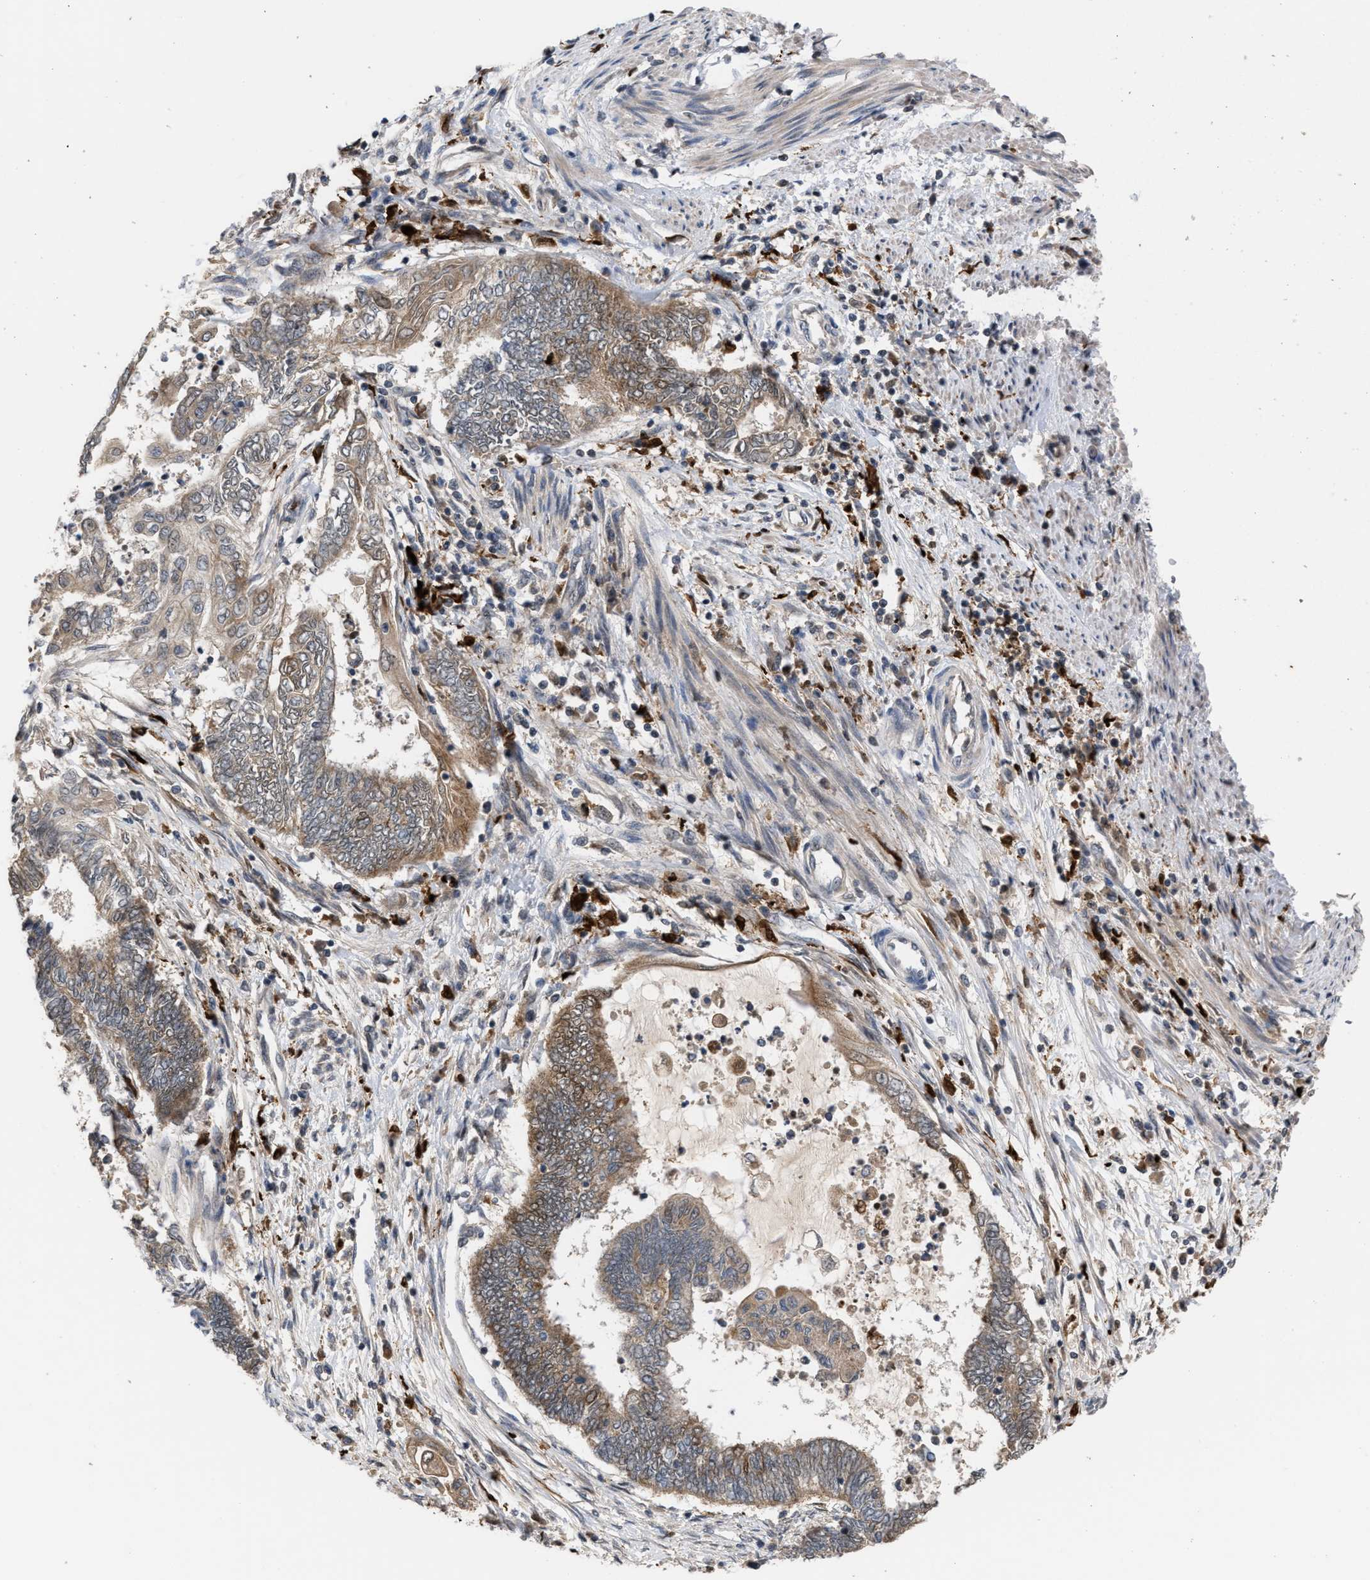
{"staining": {"intensity": "weak", "quantity": "25%-75%", "location": "cytoplasmic/membranous"}, "tissue": "endometrial cancer", "cell_type": "Tumor cells", "image_type": "cancer", "snomed": [{"axis": "morphology", "description": "Adenocarcinoma, NOS"}, {"axis": "topography", "description": "Uterus"}, {"axis": "topography", "description": "Endometrium"}], "caption": "Endometrial adenocarcinoma stained with a brown dye demonstrates weak cytoplasmic/membranous positive positivity in approximately 25%-75% of tumor cells.", "gene": "C9orf78", "patient": {"sex": "female", "age": 70}}